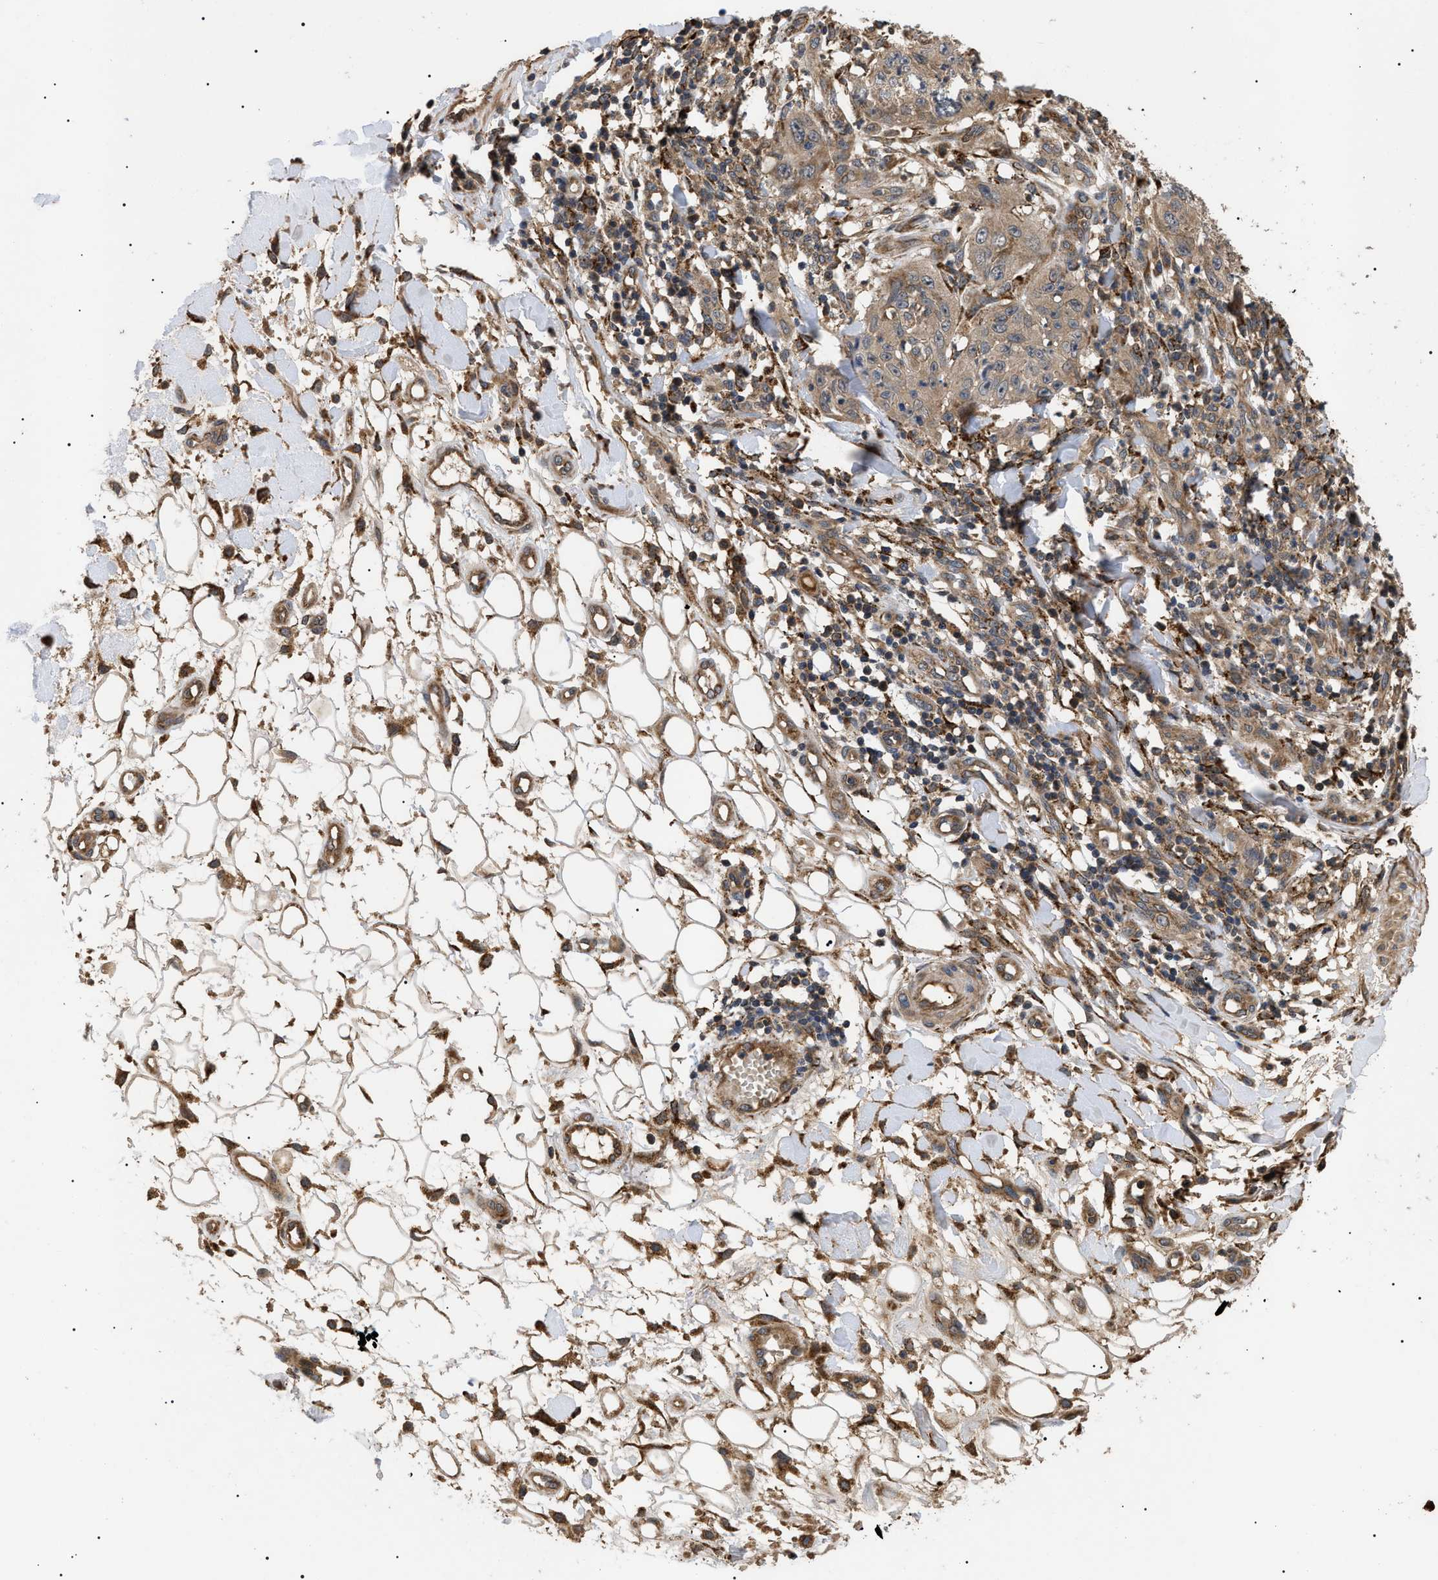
{"staining": {"intensity": "weak", "quantity": ">75%", "location": "cytoplasmic/membranous"}, "tissue": "skin cancer", "cell_type": "Tumor cells", "image_type": "cancer", "snomed": [{"axis": "morphology", "description": "Squamous cell carcinoma, NOS"}, {"axis": "topography", "description": "Skin"}], "caption": "Weak cytoplasmic/membranous positivity is present in about >75% of tumor cells in skin cancer (squamous cell carcinoma).", "gene": "ASTL", "patient": {"sex": "female", "age": 80}}